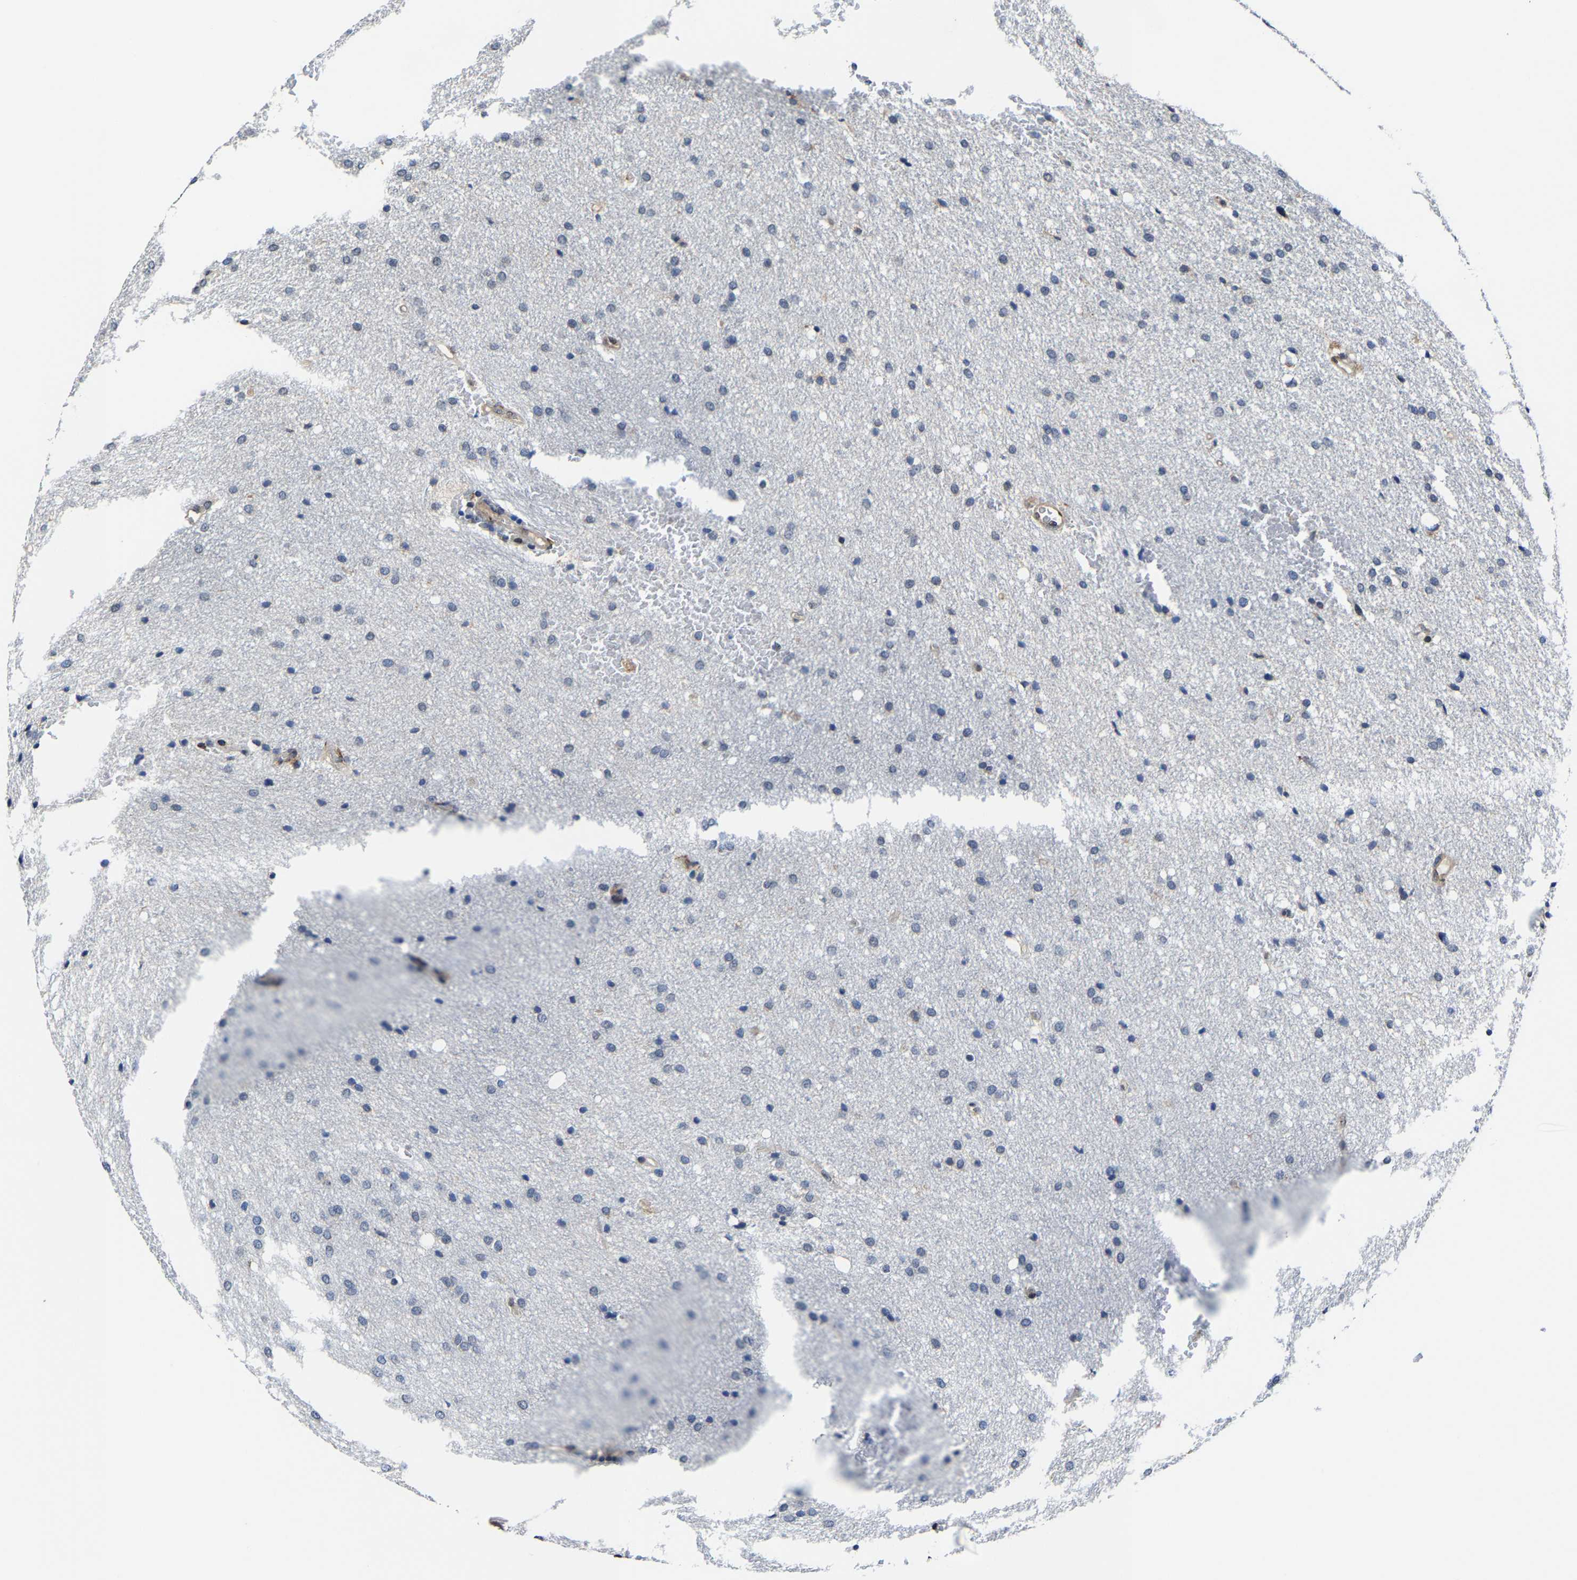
{"staining": {"intensity": "negative", "quantity": "none", "location": "none"}, "tissue": "glioma", "cell_type": "Tumor cells", "image_type": "cancer", "snomed": [{"axis": "morphology", "description": "Glioma, malignant, Low grade"}, {"axis": "topography", "description": "Brain"}], "caption": "High magnification brightfield microscopy of malignant glioma (low-grade) stained with DAB (3,3'-diaminobenzidine) (brown) and counterstained with hematoxylin (blue): tumor cells show no significant staining. (Immunohistochemistry, brightfield microscopy, high magnification).", "gene": "METTL1", "patient": {"sex": "female", "age": 37}}